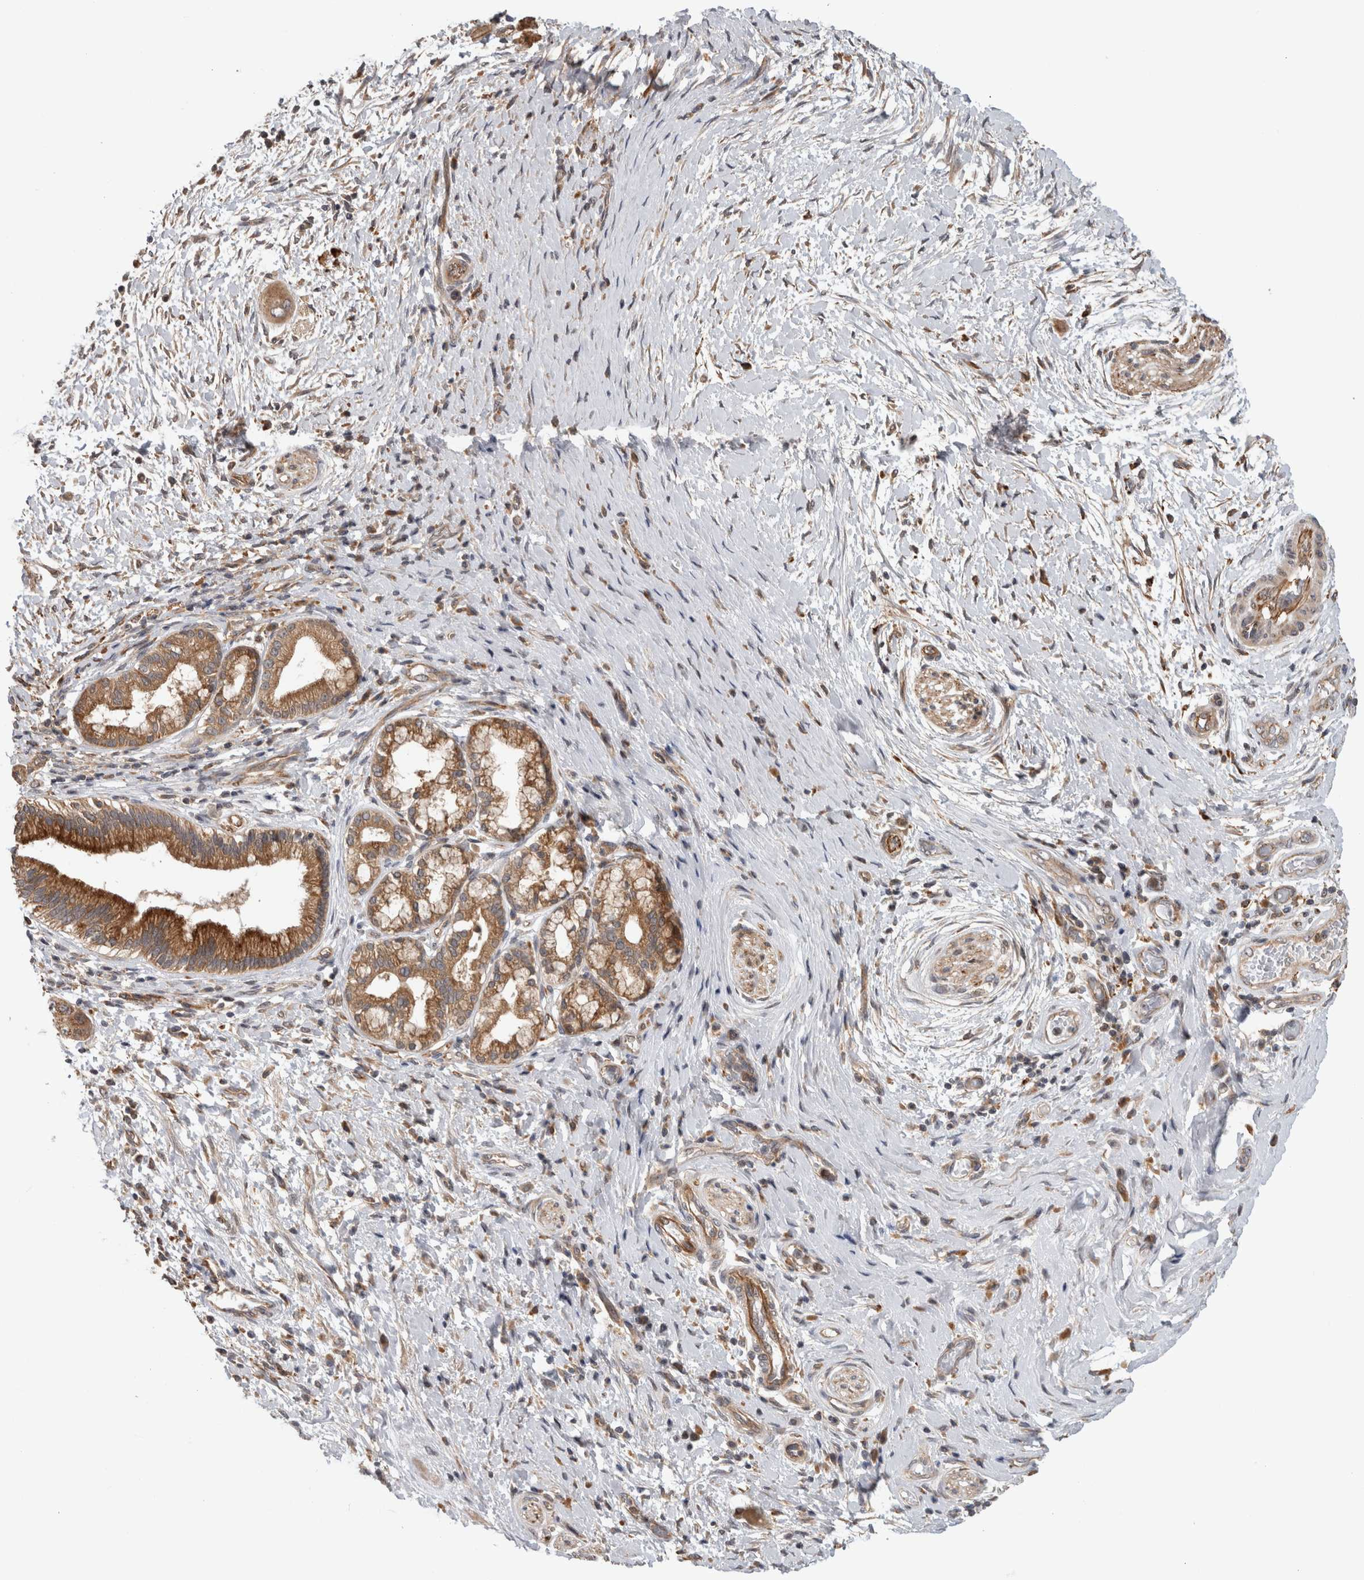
{"staining": {"intensity": "moderate", "quantity": ">75%", "location": "cytoplasmic/membranous"}, "tissue": "pancreatic cancer", "cell_type": "Tumor cells", "image_type": "cancer", "snomed": [{"axis": "morphology", "description": "Adenocarcinoma, NOS"}, {"axis": "topography", "description": "Pancreas"}], "caption": "High-magnification brightfield microscopy of pancreatic cancer stained with DAB (brown) and counterstained with hematoxylin (blue). tumor cells exhibit moderate cytoplasmic/membranous staining is present in about>75% of cells.", "gene": "ADGRL3", "patient": {"sex": "male", "age": 58}}